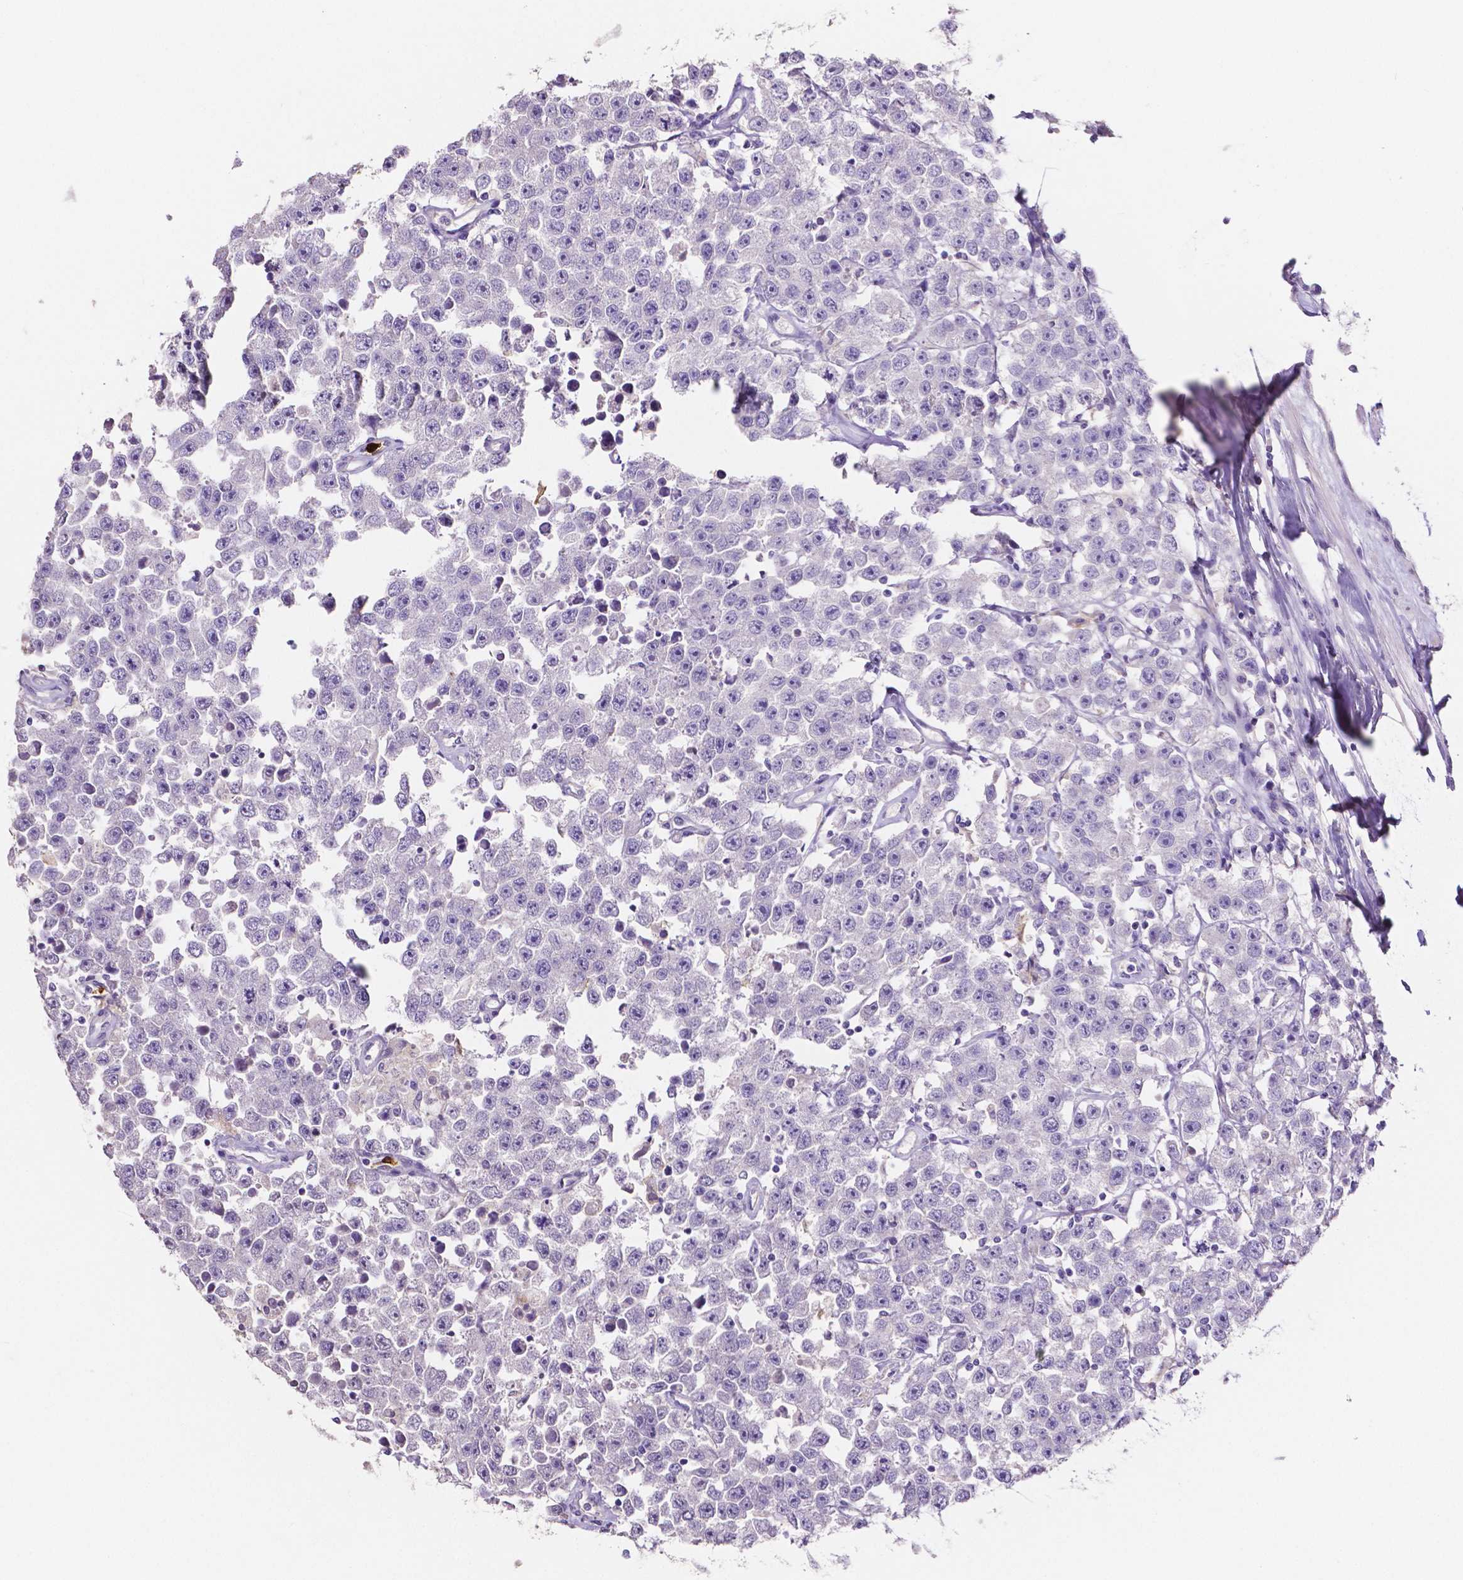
{"staining": {"intensity": "negative", "quantity": "none", "location": "none"}, "tissue": "testis cancer", "cell_type": "Tumor cells", "image_type": "cancer", "snomed": [{"axis": "morphology", "description": "Seminoma, NOS"}, {"axis": "topography", "description": "Testis"}], "caption": "An immunohistochemistry micrograph of testis cancer is shown. There is no staining in tumor cells of testis cancer.", "gene": "MMP9", "patient": {"sex": "male", "age": 52}}